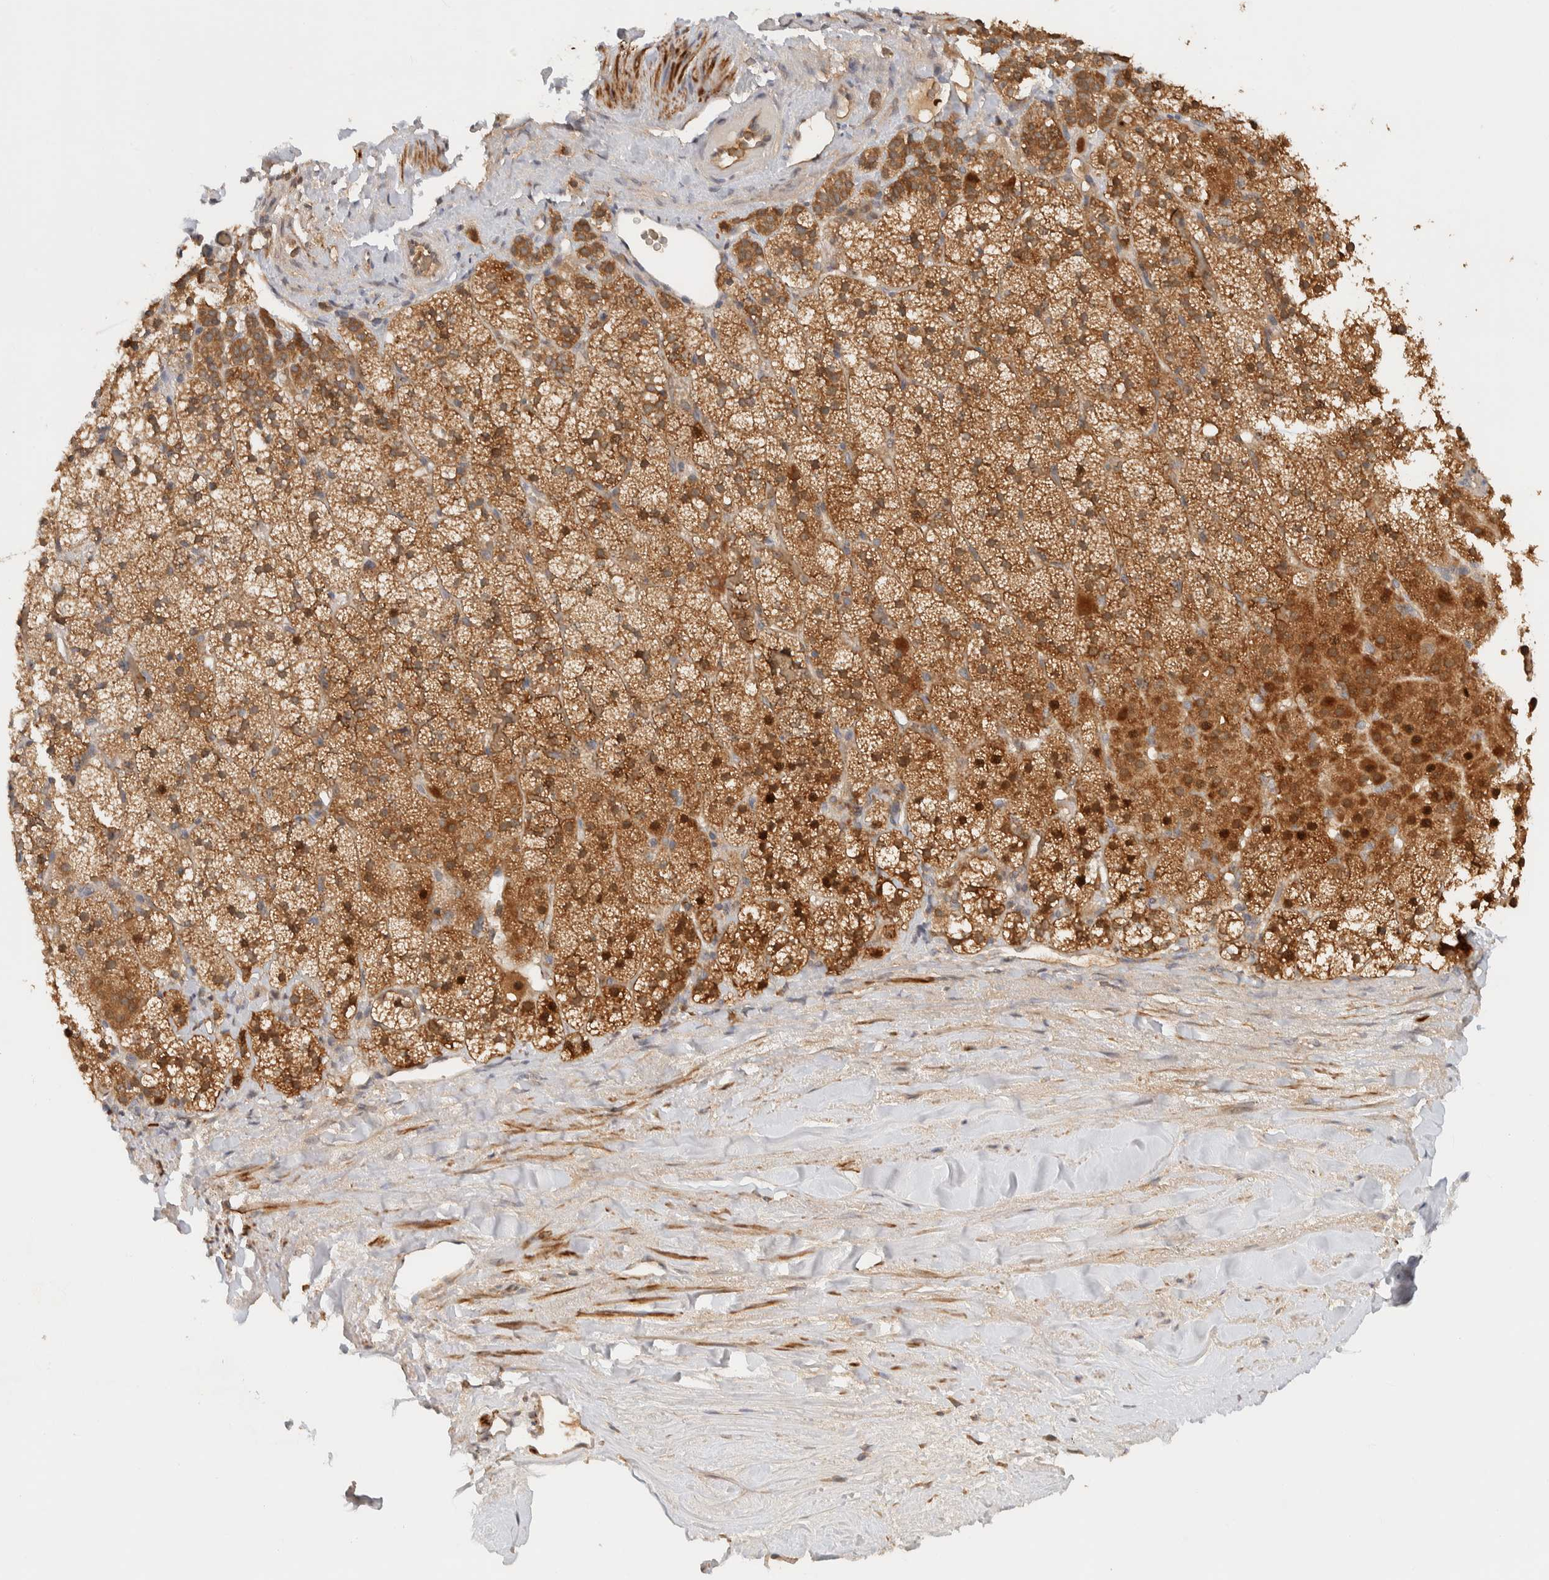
{"staining": {"intensity": "strong", "quantity": ">75%", "location": "cytoplasmic/membranous,nuclear"}, "tissue": "adrenal gland", "cell_type": "Glandular cells", "image_type": "normal", "snomed": [{"axis": "morphology", "description": "Normal tissue, NOS"}, {"axis": "topography", "description": "Adrenal gland"}], "caption": "Immunohistochemistry (IHC) (DAB) staining of normal human adrenal gland displays strong cytoplasmic/membranous,nuclear protein staining in approximately >75% of glandular cells. (Stains: DAB in brown, nuclei in blue, Microscopy: brightfield microscopy at high magnification).", "gene": "TTI2", "patient": {"sex": "male", "age": 35}}